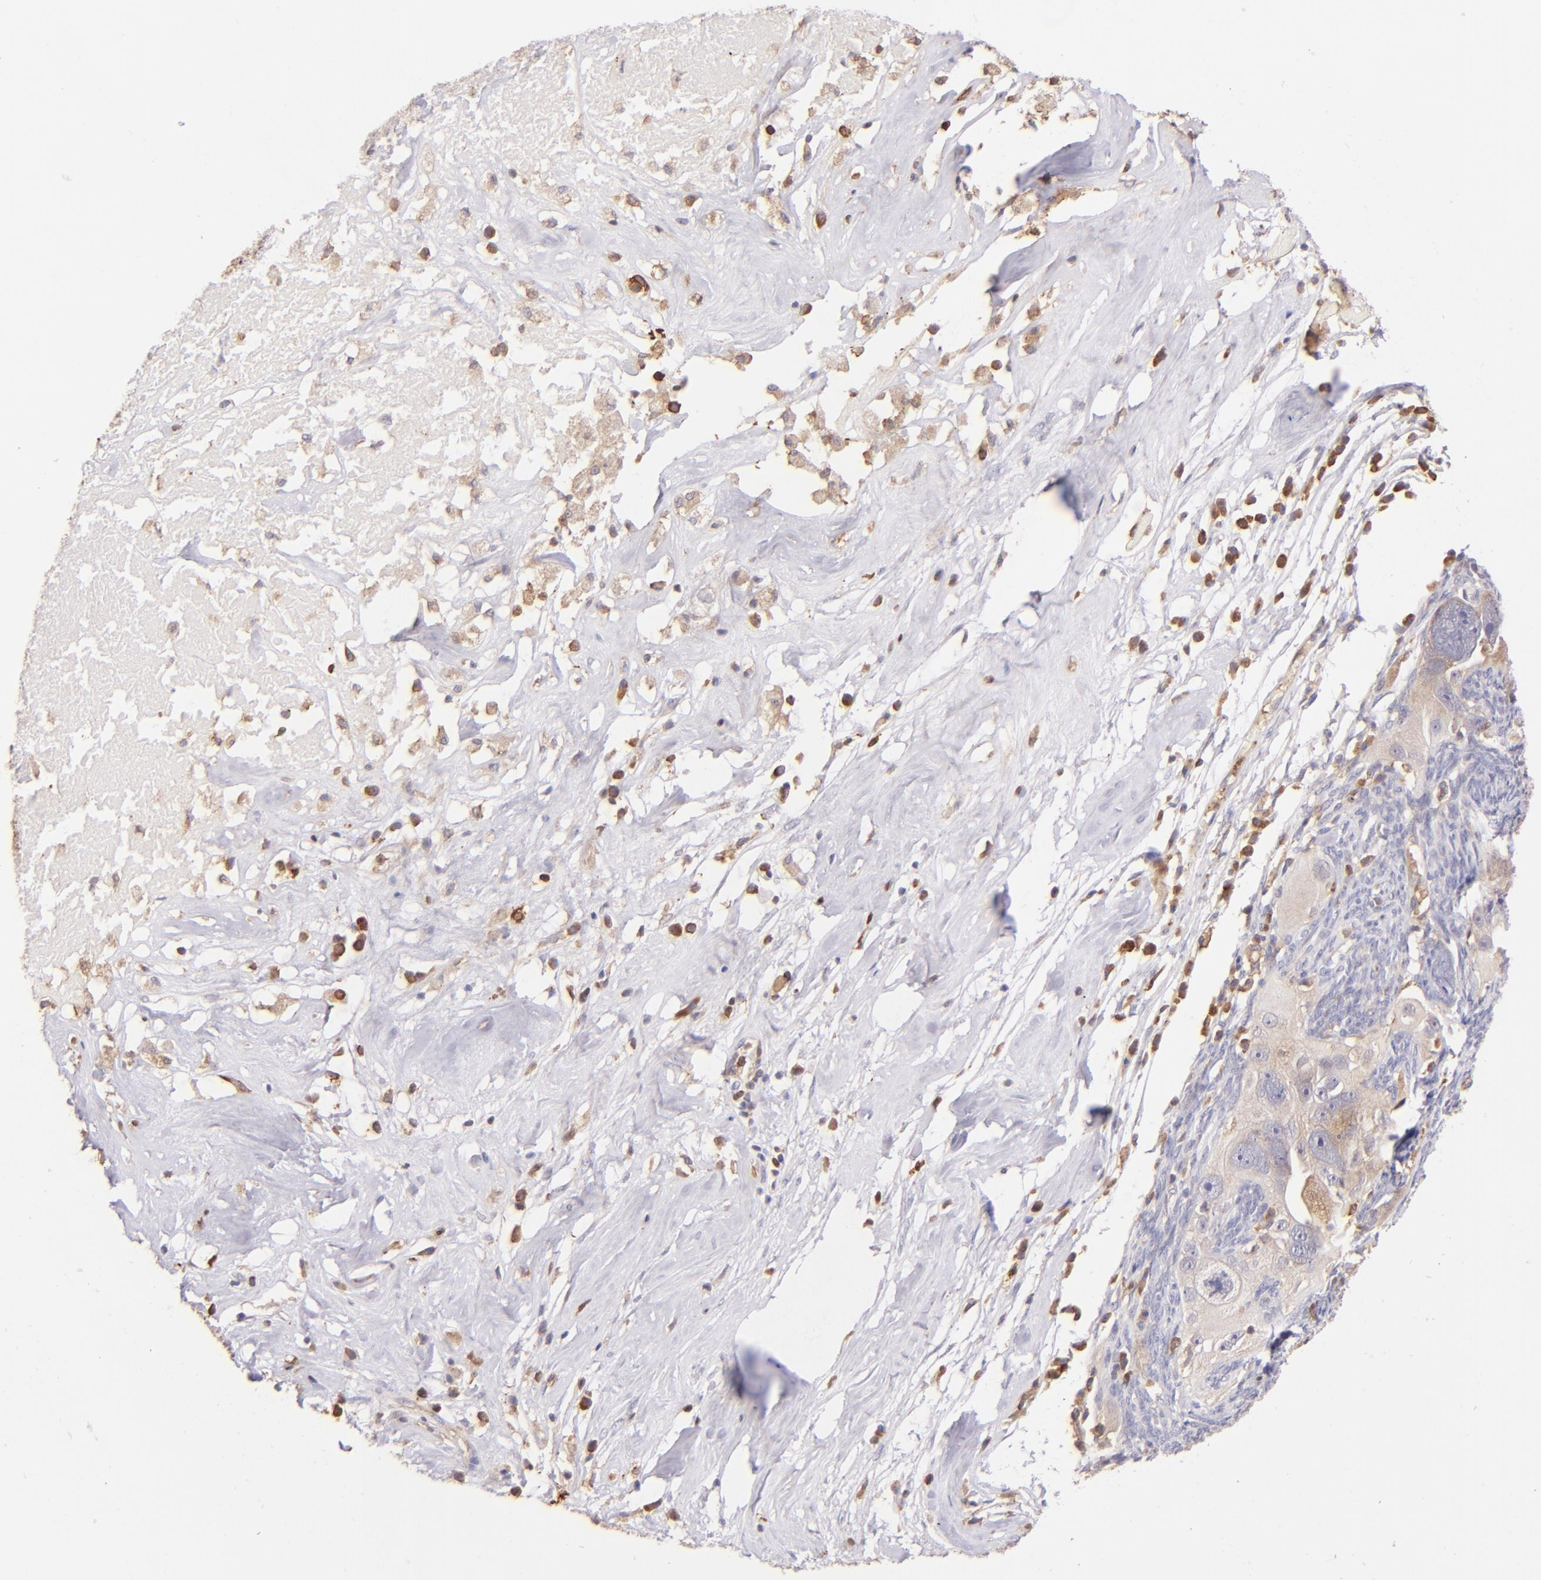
{"staining": {"intensity": "moderate", "quantity": ">75%", "location": "cytoplasmic/membranous"}, "tissue": "ovarian cancer", "cell_type": "Tumor cells", "image_type": "cancer", "snomed": [{"axis": "morphology", "description": "Normal tissue, NOS"}, {"axis": "morphology", "description": "Cystadenocarcinoma, serous, NOS"}, {"axis": "topography", "description": "Ovary"}], "caption": "Immunohistochemical staining of human ovarian cancer exhibits moderate cytoplasmic/membranous protein positivity in about >75% of tumor cells.", "gene": "BTK", "patient": {"sex": "female", "age": 62}}